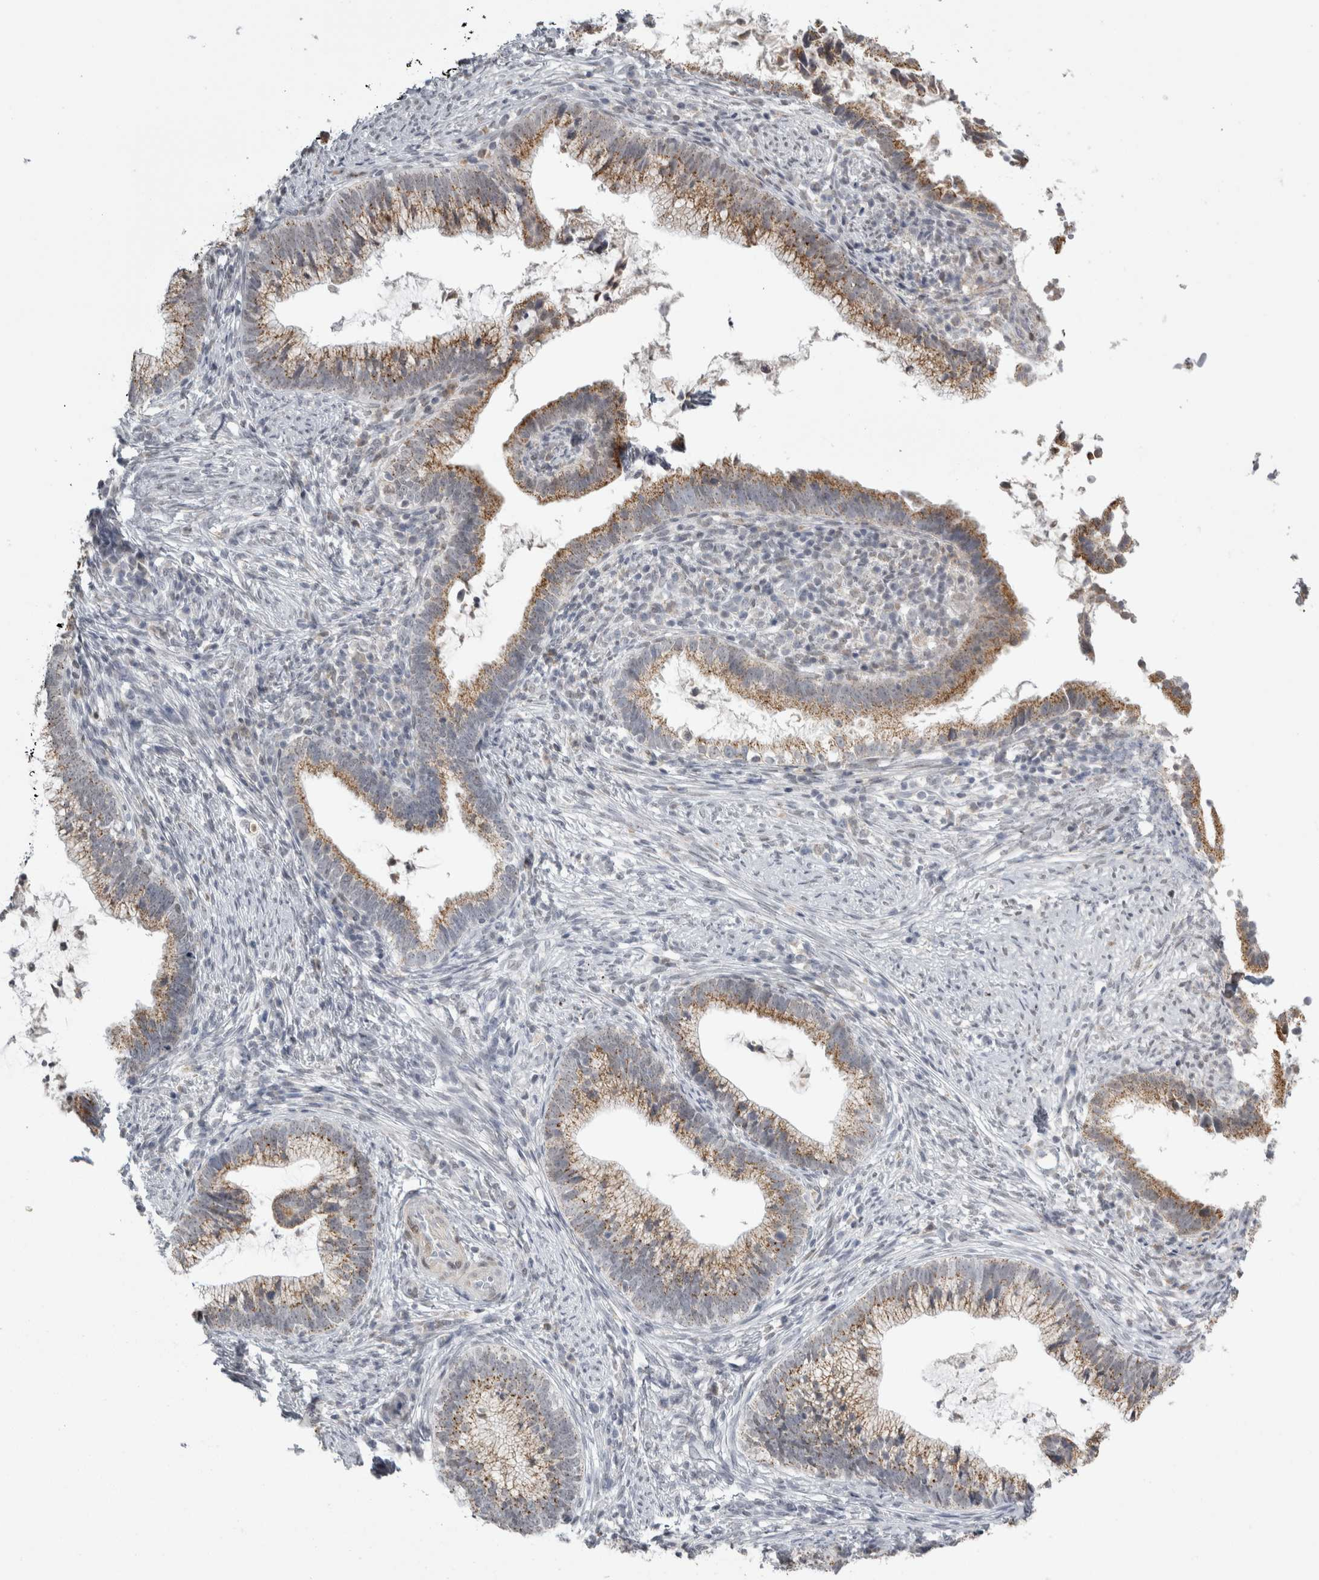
{"staining": {"intensity": "moderate", "quantity": ">75%", "location": "cytoplasmic/membranous"}, "tissue": "cervical cancer", "cell_type": "Tumor cells", "image_type": "cancer", "snomed": [{"axis": "morphology", "description": "Adenocarcinoma, NOS"}, {"axis": "topography", "description": "Cervix"}], "caption": "A brown stain labels moderate cytoplasmic/membranous positivity of a protein in adenocarcinoma (cervical) tumor cells.", "gene": "PLIN1", "patient": {"sex": "female", "age": 36}}